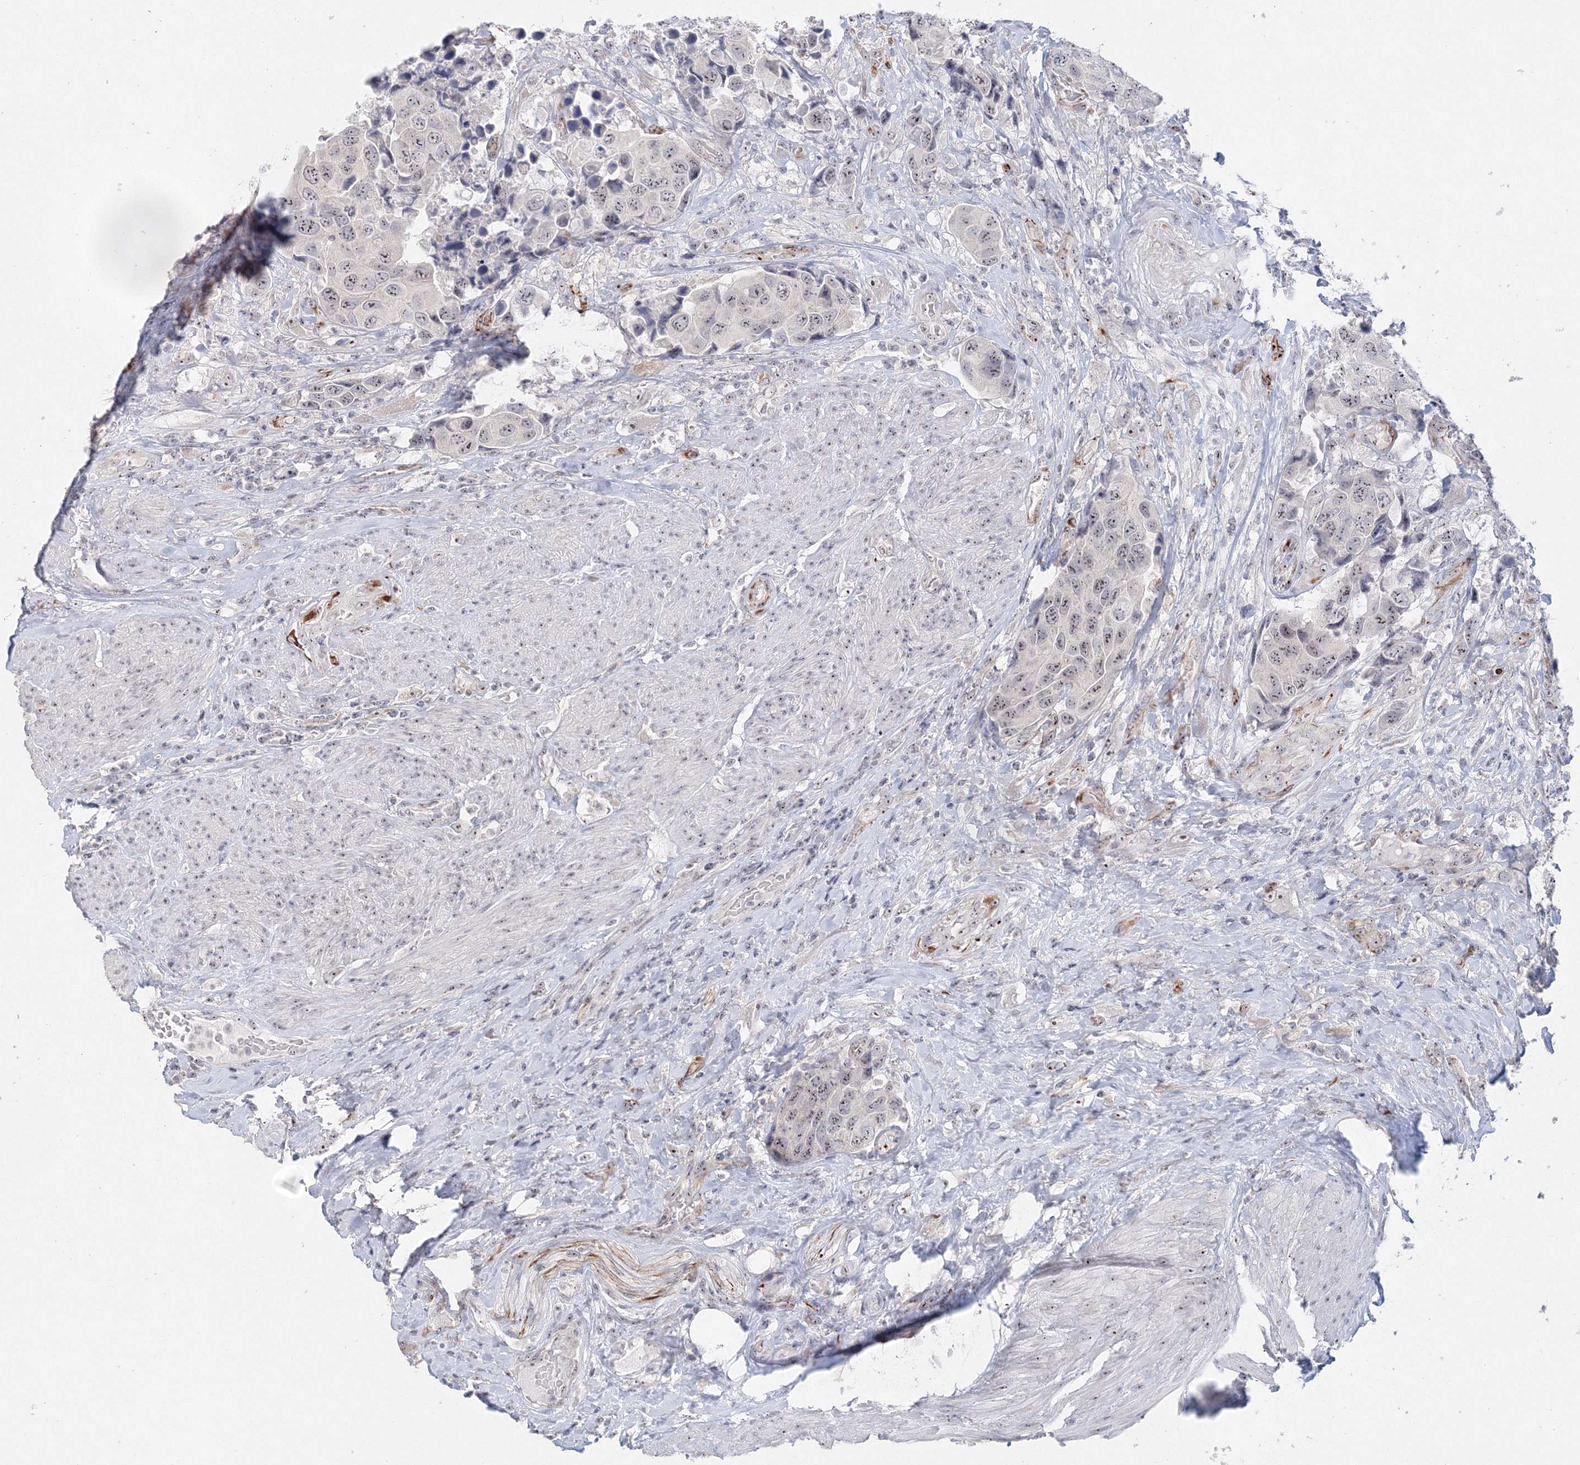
{"staining": {"intensity": "moderate", "quantity": ">75%", "location": "nuclear"}, "tissue": "urothelial cancer", "cell_type": "Tumor cells", "image_type": "cancer", "snomed": [{"axis": "morphology", "description": "Urothelial carcinoma, High grade"}, {"axis": "topography", "description": "Urinary bladder"}], "caption": "Protein staining displays moderate nuclear expression in about >75% of tumor cells in urothelial cancer.", "gene": "SIRT7", "patient": {"sex": "male", "age": 74}}